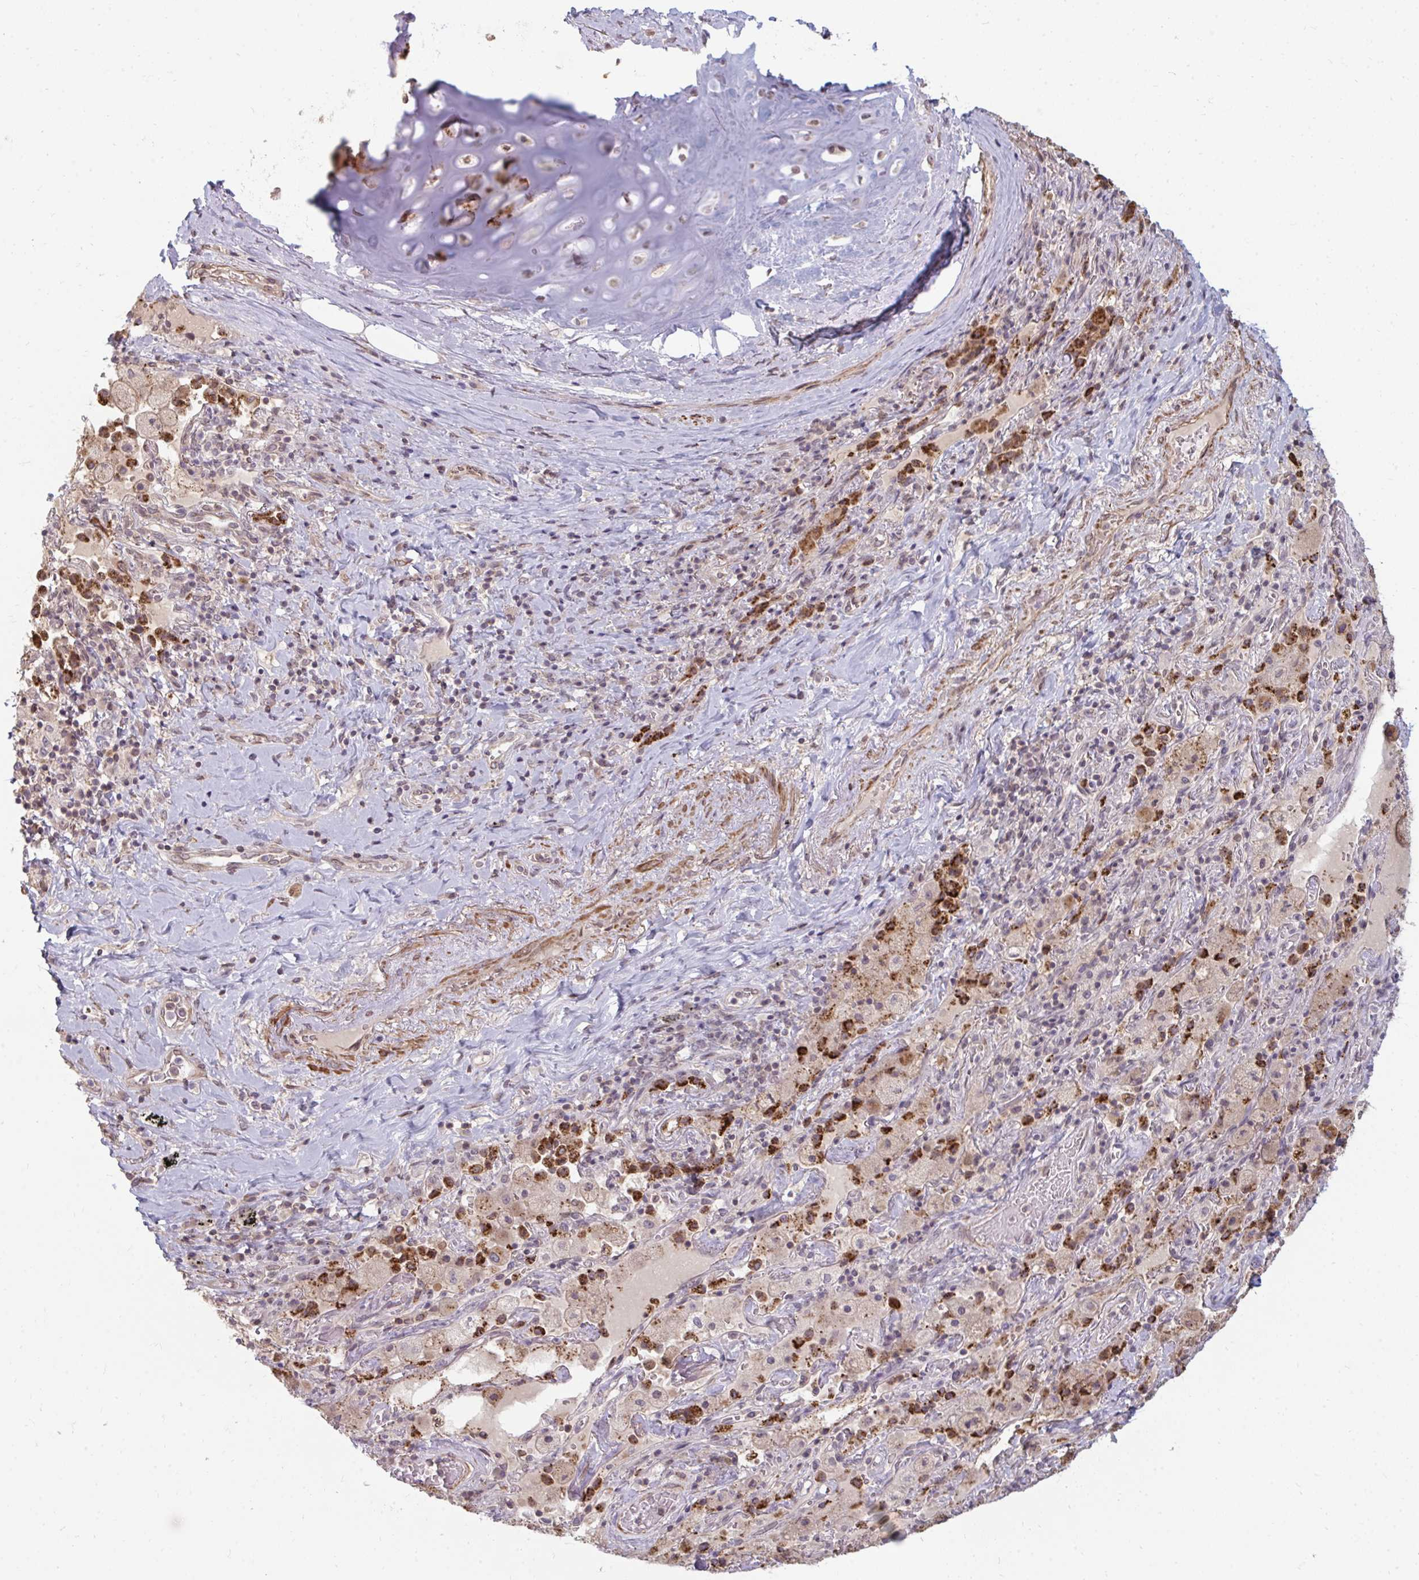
{"staining": {"intensity": "negative", "quantity": "none", "location": "none"}, "tissue": "adipose tissue", "cell_type": "Adipocytes", "image_type": "normal", "snomed": [{"axis": "morphology", "description": "Normal tissue, NOS"}, {"axis": "topography", "description": "Cartilage tissue"}, {"axis": "topography", "description": "Bronchus"}], "caption": "Adipocytes show no significant protein positivity in unremarkable adipose tissue. (DAB (3,3'-diaminobenzidine) immunohistochemistry (IHC) visualized using brightfield microscopy, high magnification).", "gene": "GPC5", "patient": {"sex": "male", "age": 64}}